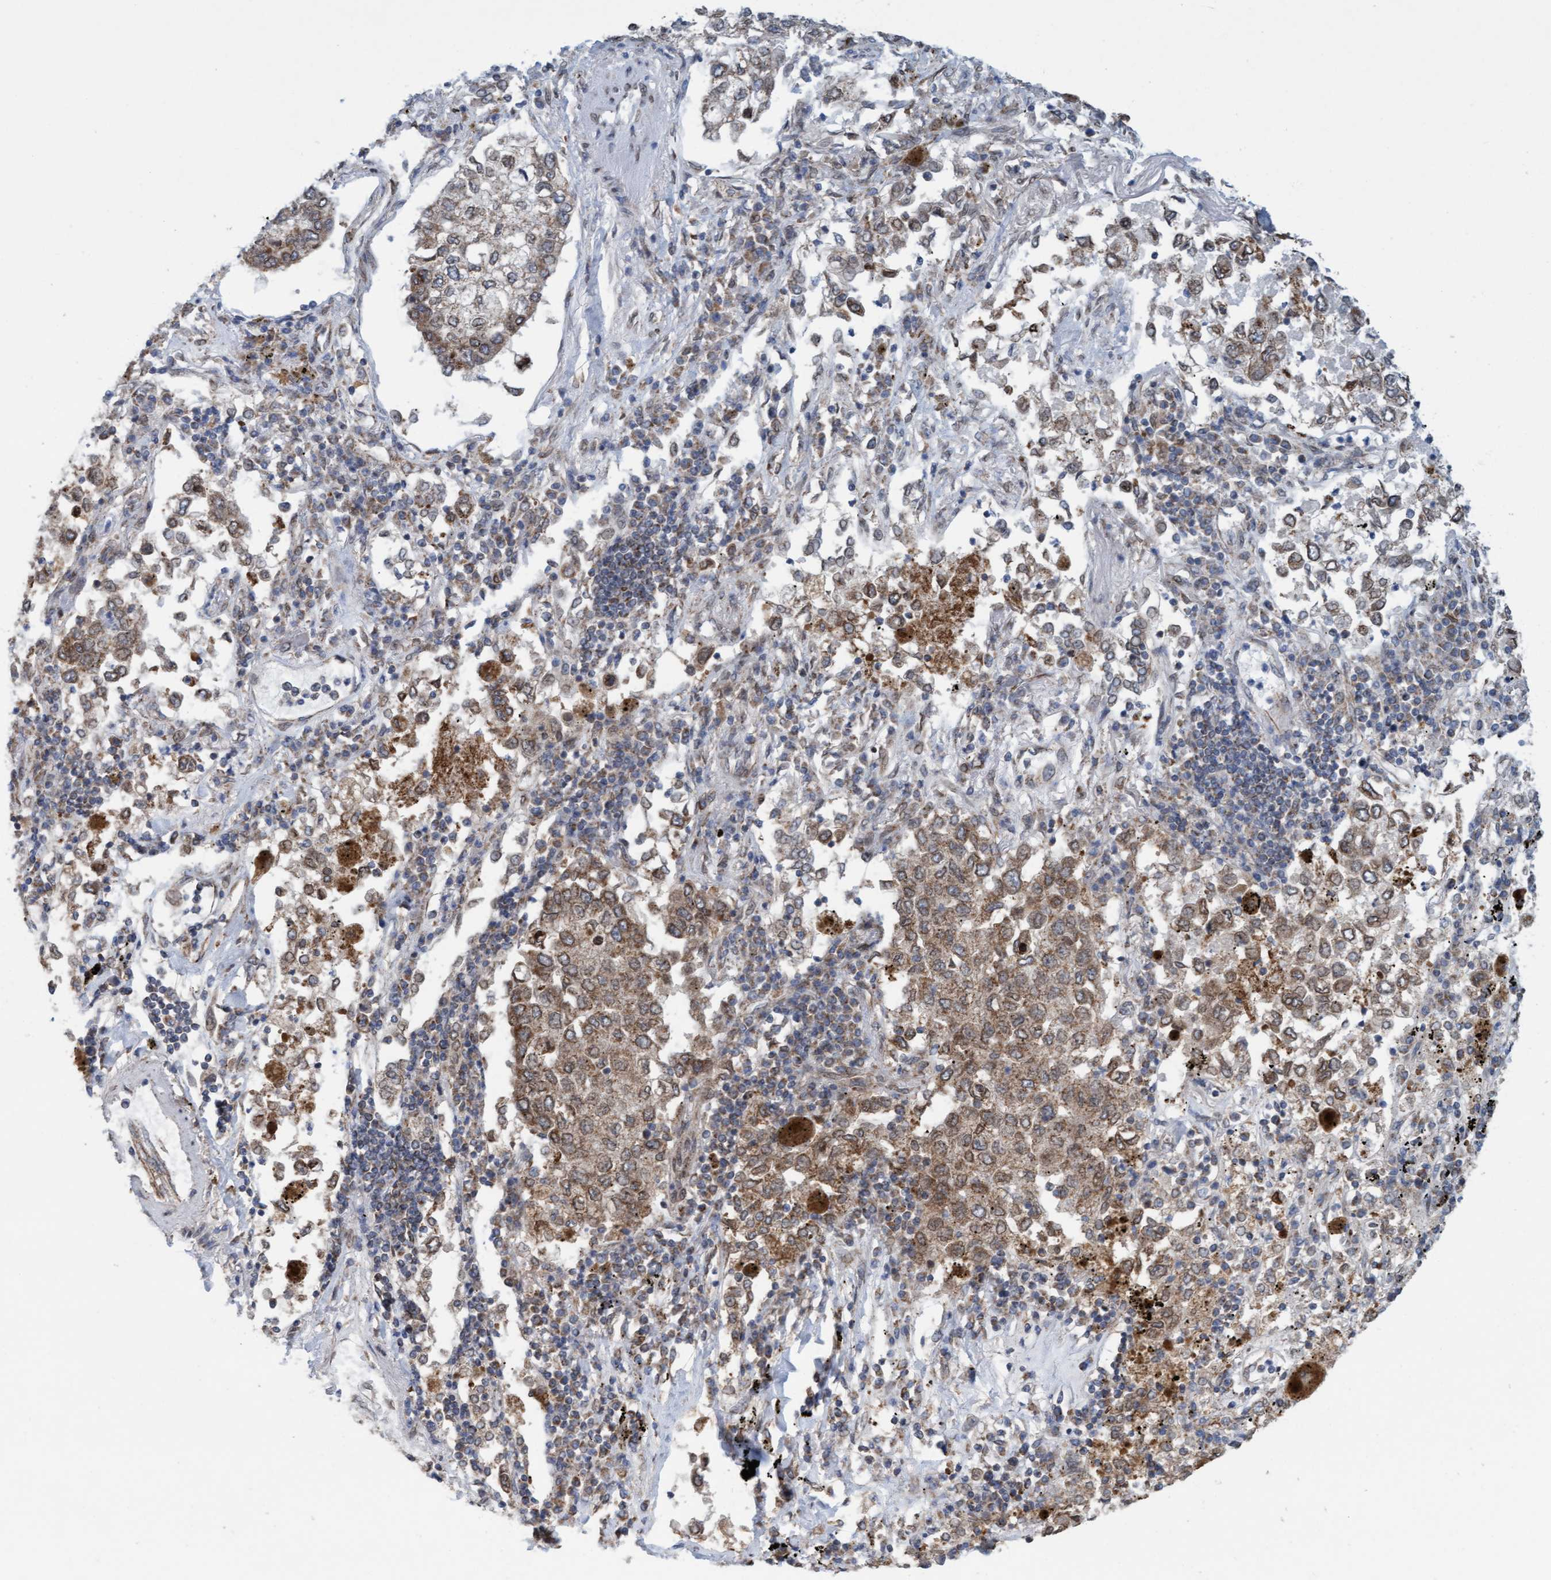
{"staining": {"intensity": "moderate", "quantity": "25%-75%", "location": "cytoplasmic/membranous"}, "tissue": "lung cancer", "cell_type": "Tumor cells", "image_type": "cancer", "snomed": [{"axis": "morphology", "description": "Inflammation, NOS"}, {"axis": "morphology", "description": "Adenocarcinoma, NOS"}, {"axis": "topography", "description": "Lung"}], "caption": "Immunohistochemical staining of human lung cancer reveals medium levels of moderate cytoplasmic/membranous expression in approximately 25%-75% of tumor cells.", "gene": "MRPS23", "patient": {"sex": "male", "age": 63}}